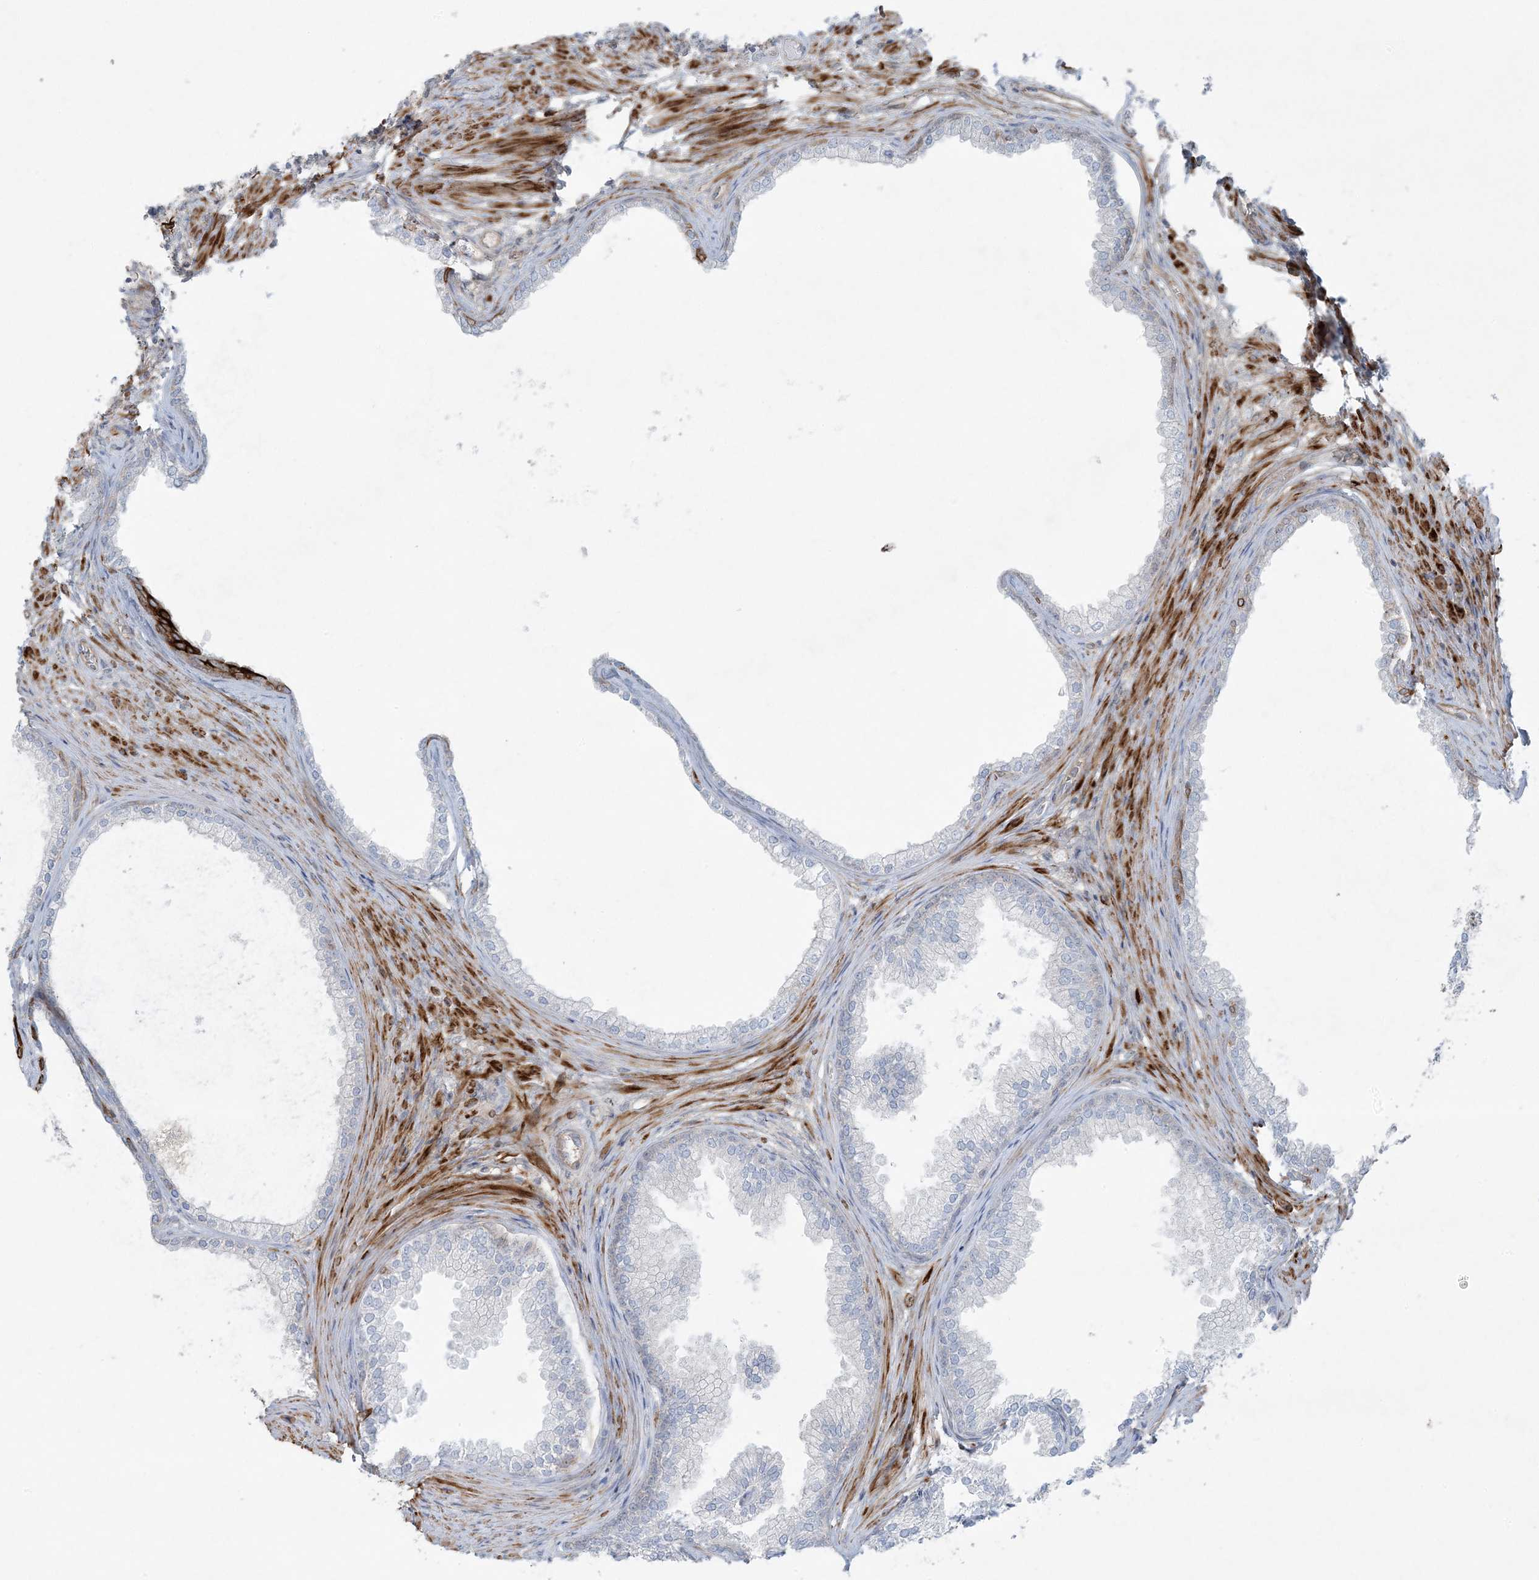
{"staining": {"intensity": "weak", "quantity": "<25%", "location": "cytoplasmic/membranous"}, "tissue": "prostate", "cell_type": "Glandular cells", "image_type": "normal", "snomed": [{"axis": "morphology", "description": "Normal tissue, NOS"}, {"axis": "topography", "description": "Prostate"}], "caption": "Immunohistochemical staining of normal prostate reveals no significant staining in glandular cells.", "gene": "PIK3R4", "patient": {"sex": "male", "age": 76}}